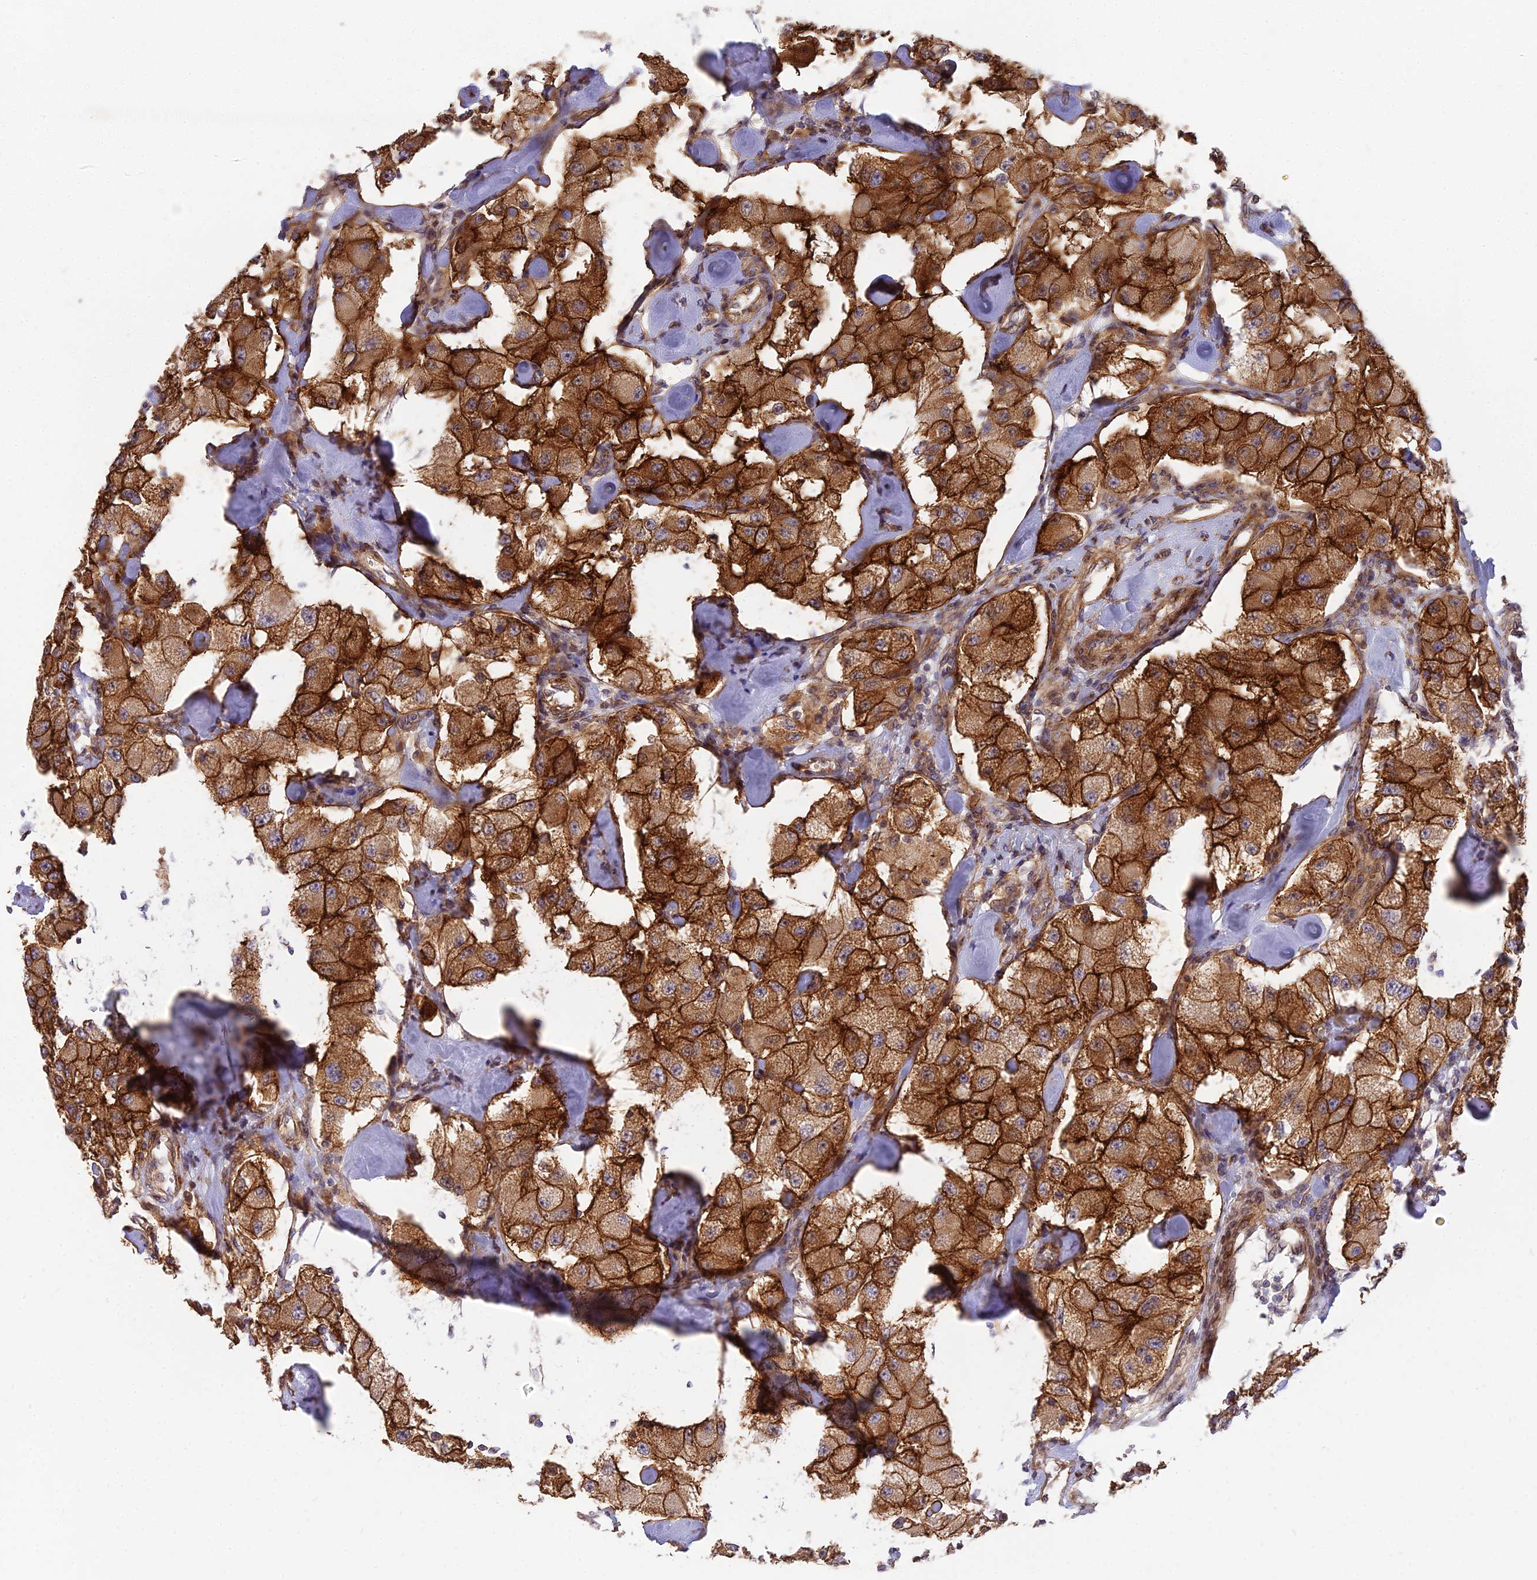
{"staining": {"intensity": "strong", "quantity": ">75%", "location": "cytoplasmic/membranous"}, "tissue": "carcinoid", "cell_type": "Tumor cells", "image_type": "cancer", "snomed": [{"axis": "morphology", "description": "Carcinoid, malignant, NOS"}, {"axis": "topography", "description": "Pancreas"}], "caption": "Tumor cells display high levels of strong cytoplasmic/membranous positivity in about >75% of cells in carcinoid.", "gene": "ARL8B", "patient": {"sex": "male", "age": 41}}